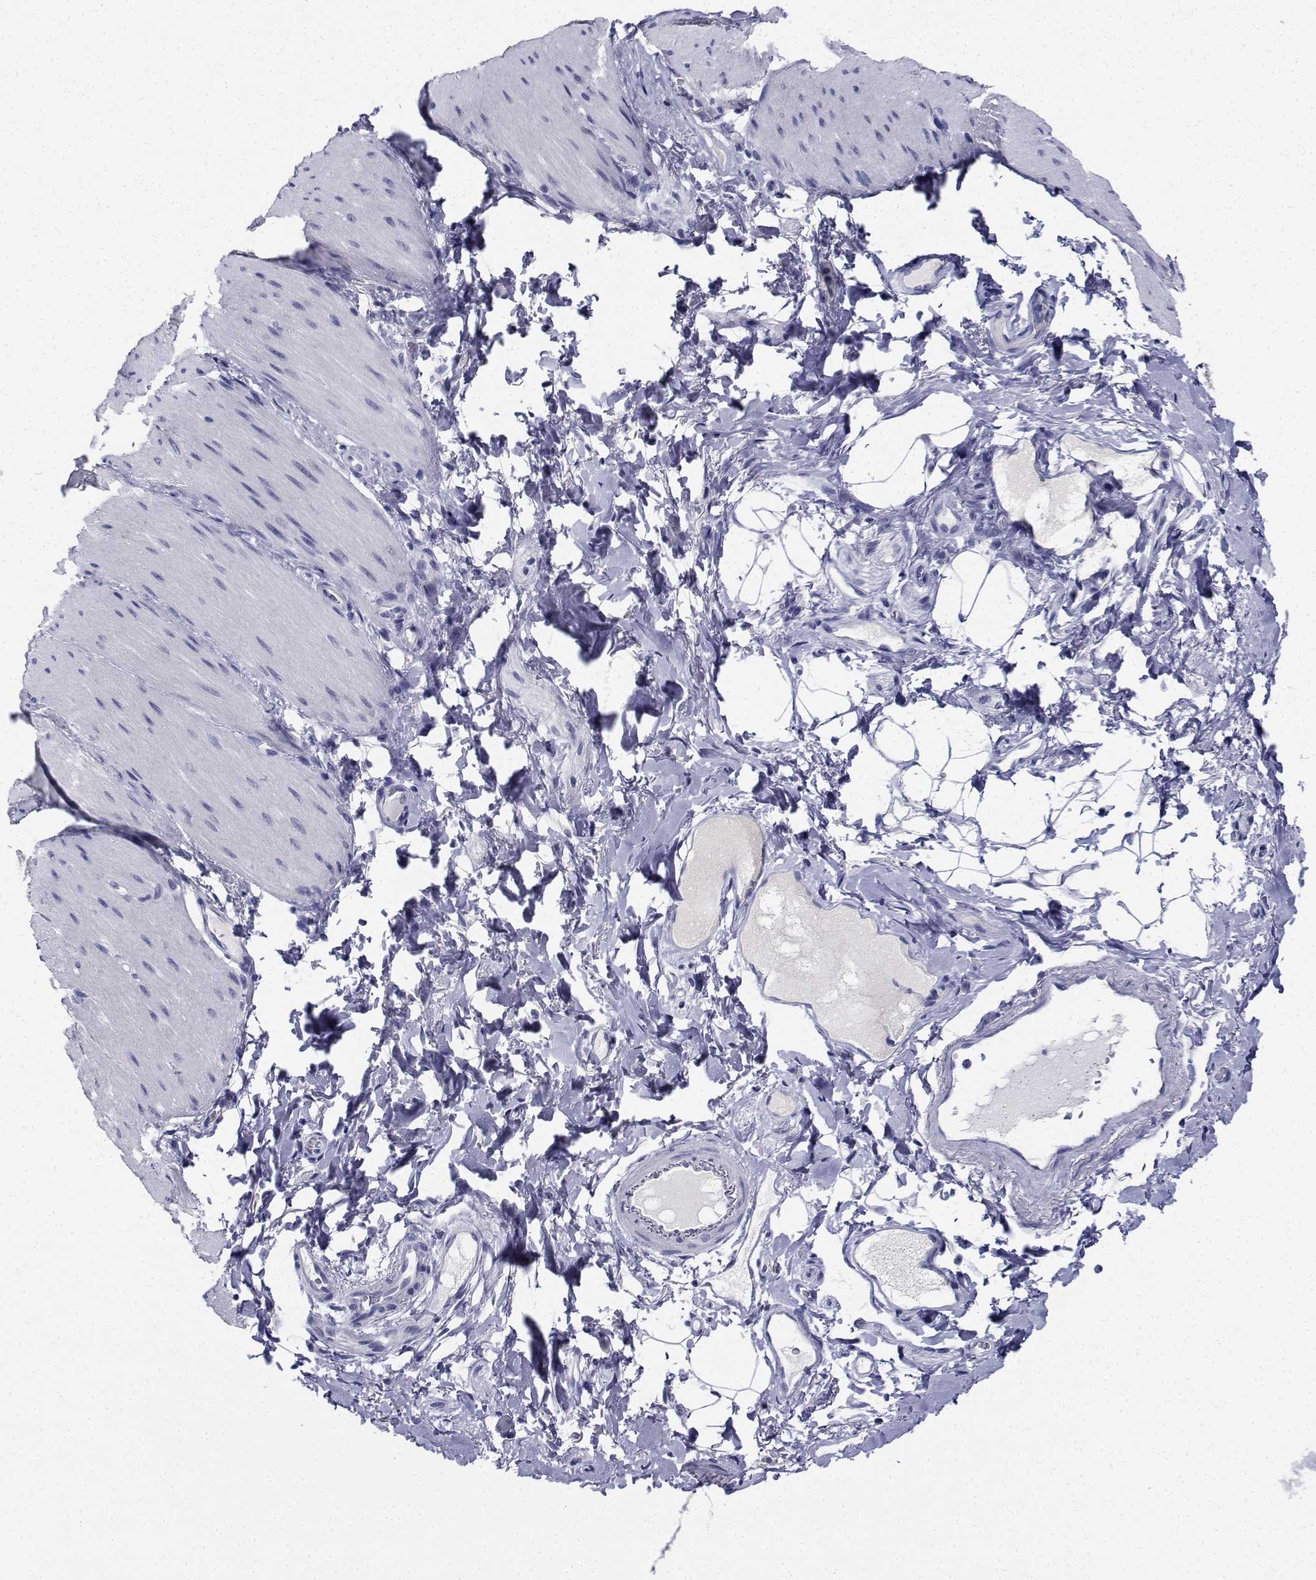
{"staining": {"intensity": "negative", "quantity": "none", "location": "none"}, "tissue": "smooth muscle", "cell_type": "Smooth muscle cells", "image_type": "normal", "snomed": [{"axis": "morphology", "description": "Normal tissue, NOS"}, {"axis": "topography", "description": "Smooth muscle"}, {"axis": "topography", "description": "Colon"}], "caption": "This image is of normal smooth muscle stained with IHC to label a protein in brown with the nuclei are counter-stained blue. There is no positivity in smooth muscle cells.", "gene": "PLXNA4", "patient": {"sex": "male", "age": 73}}